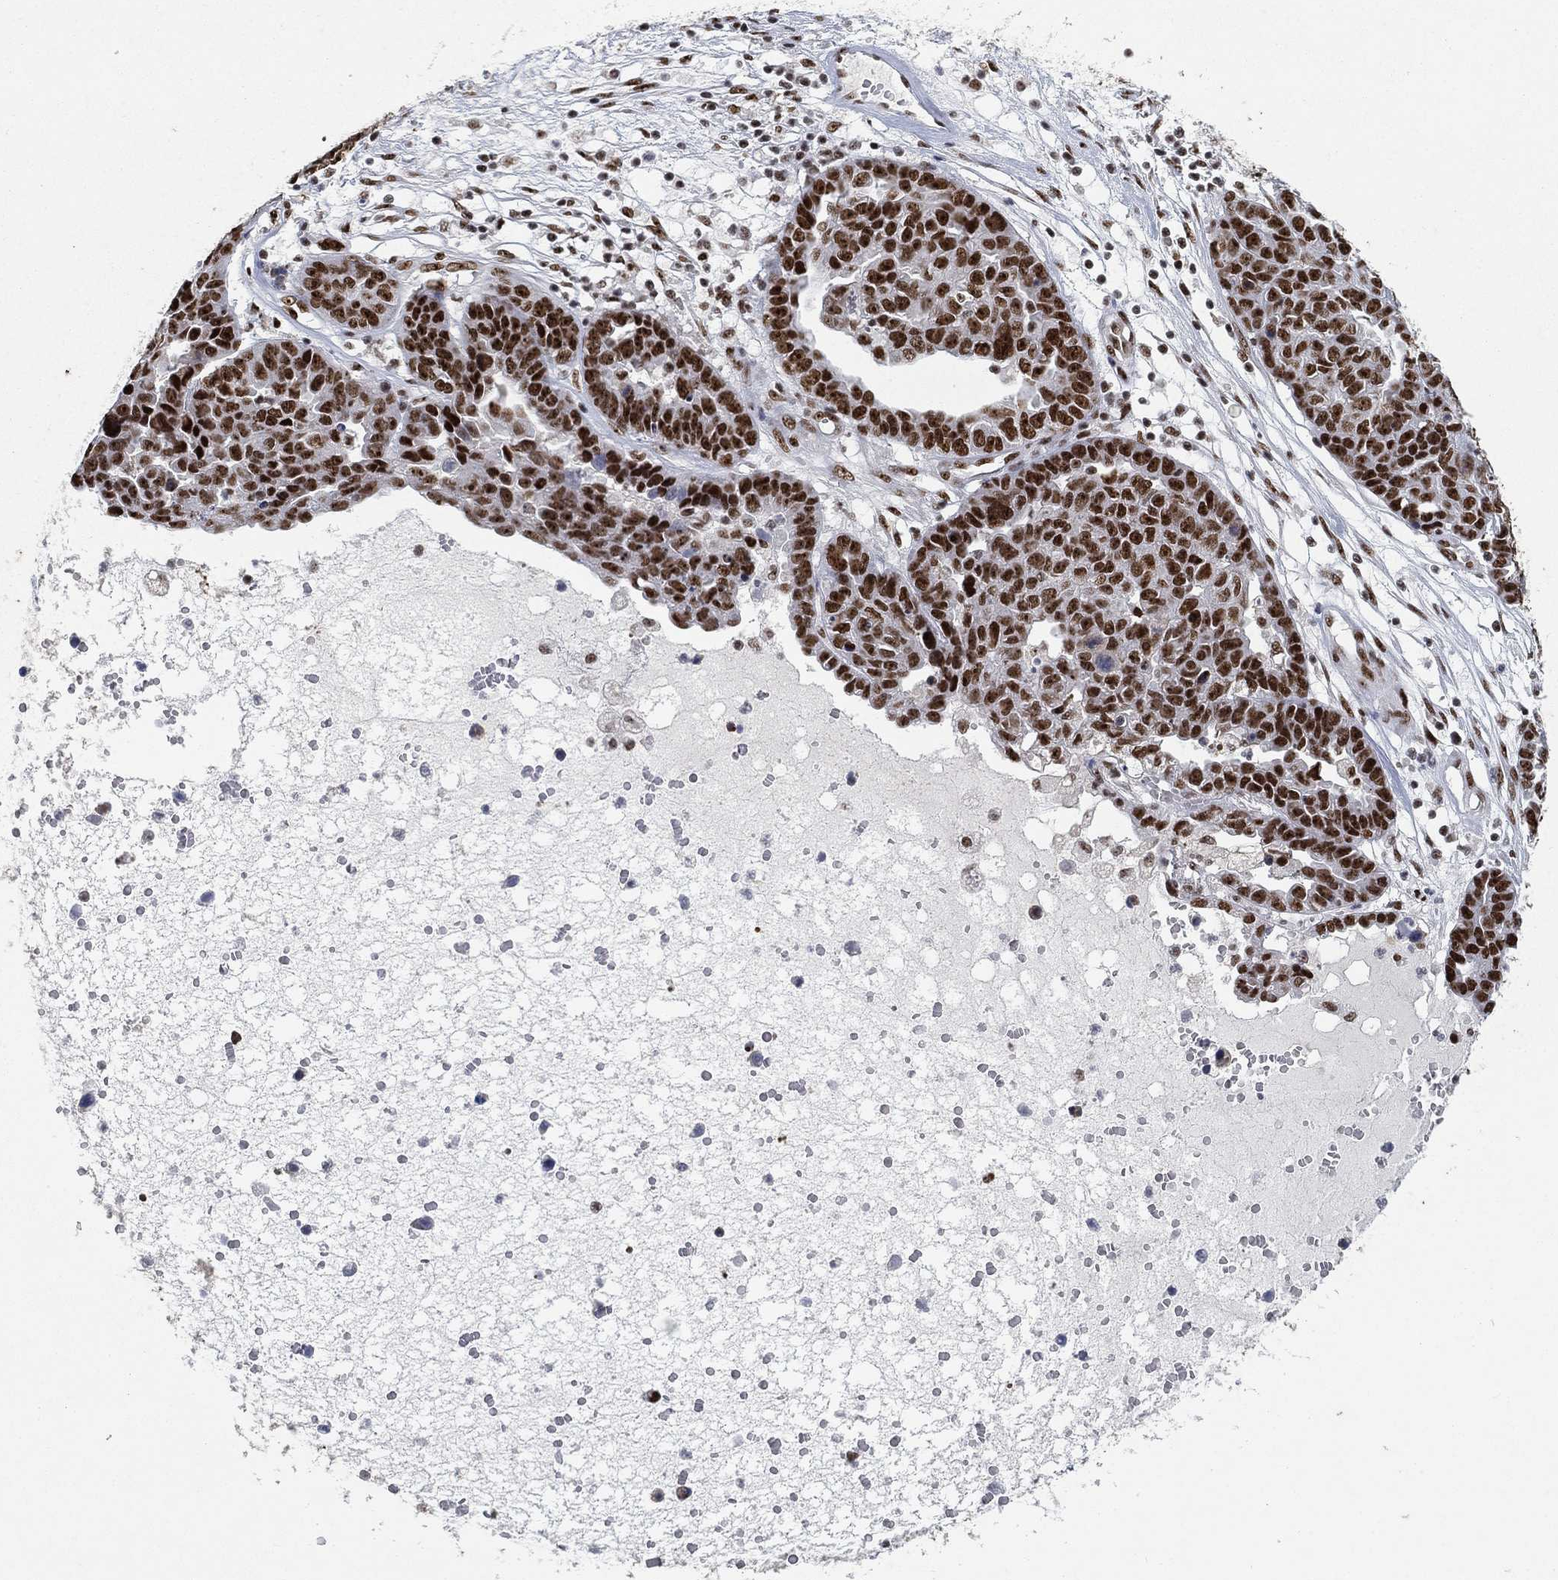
{"staining": {"intensity": "strong", "quantity": ">75%", "location": "nuclear"}, "tissue": "ovarian cancer", "cell_type": "Tumor cells", "image_type": "cancer", "snomed": [{"axis": "morphology", "description": "Cystadenocarcinoma, serous, NOS"}, {"axis": "topography", "description": "Ovary"}], "caption": "Serous cystadenocarcinoma (ovarian) stained for a protein demonstrates strong nuclear positivity in tumor cells.", "gene": "DDX27", "patient": {"sex": "female", "age": 87}}